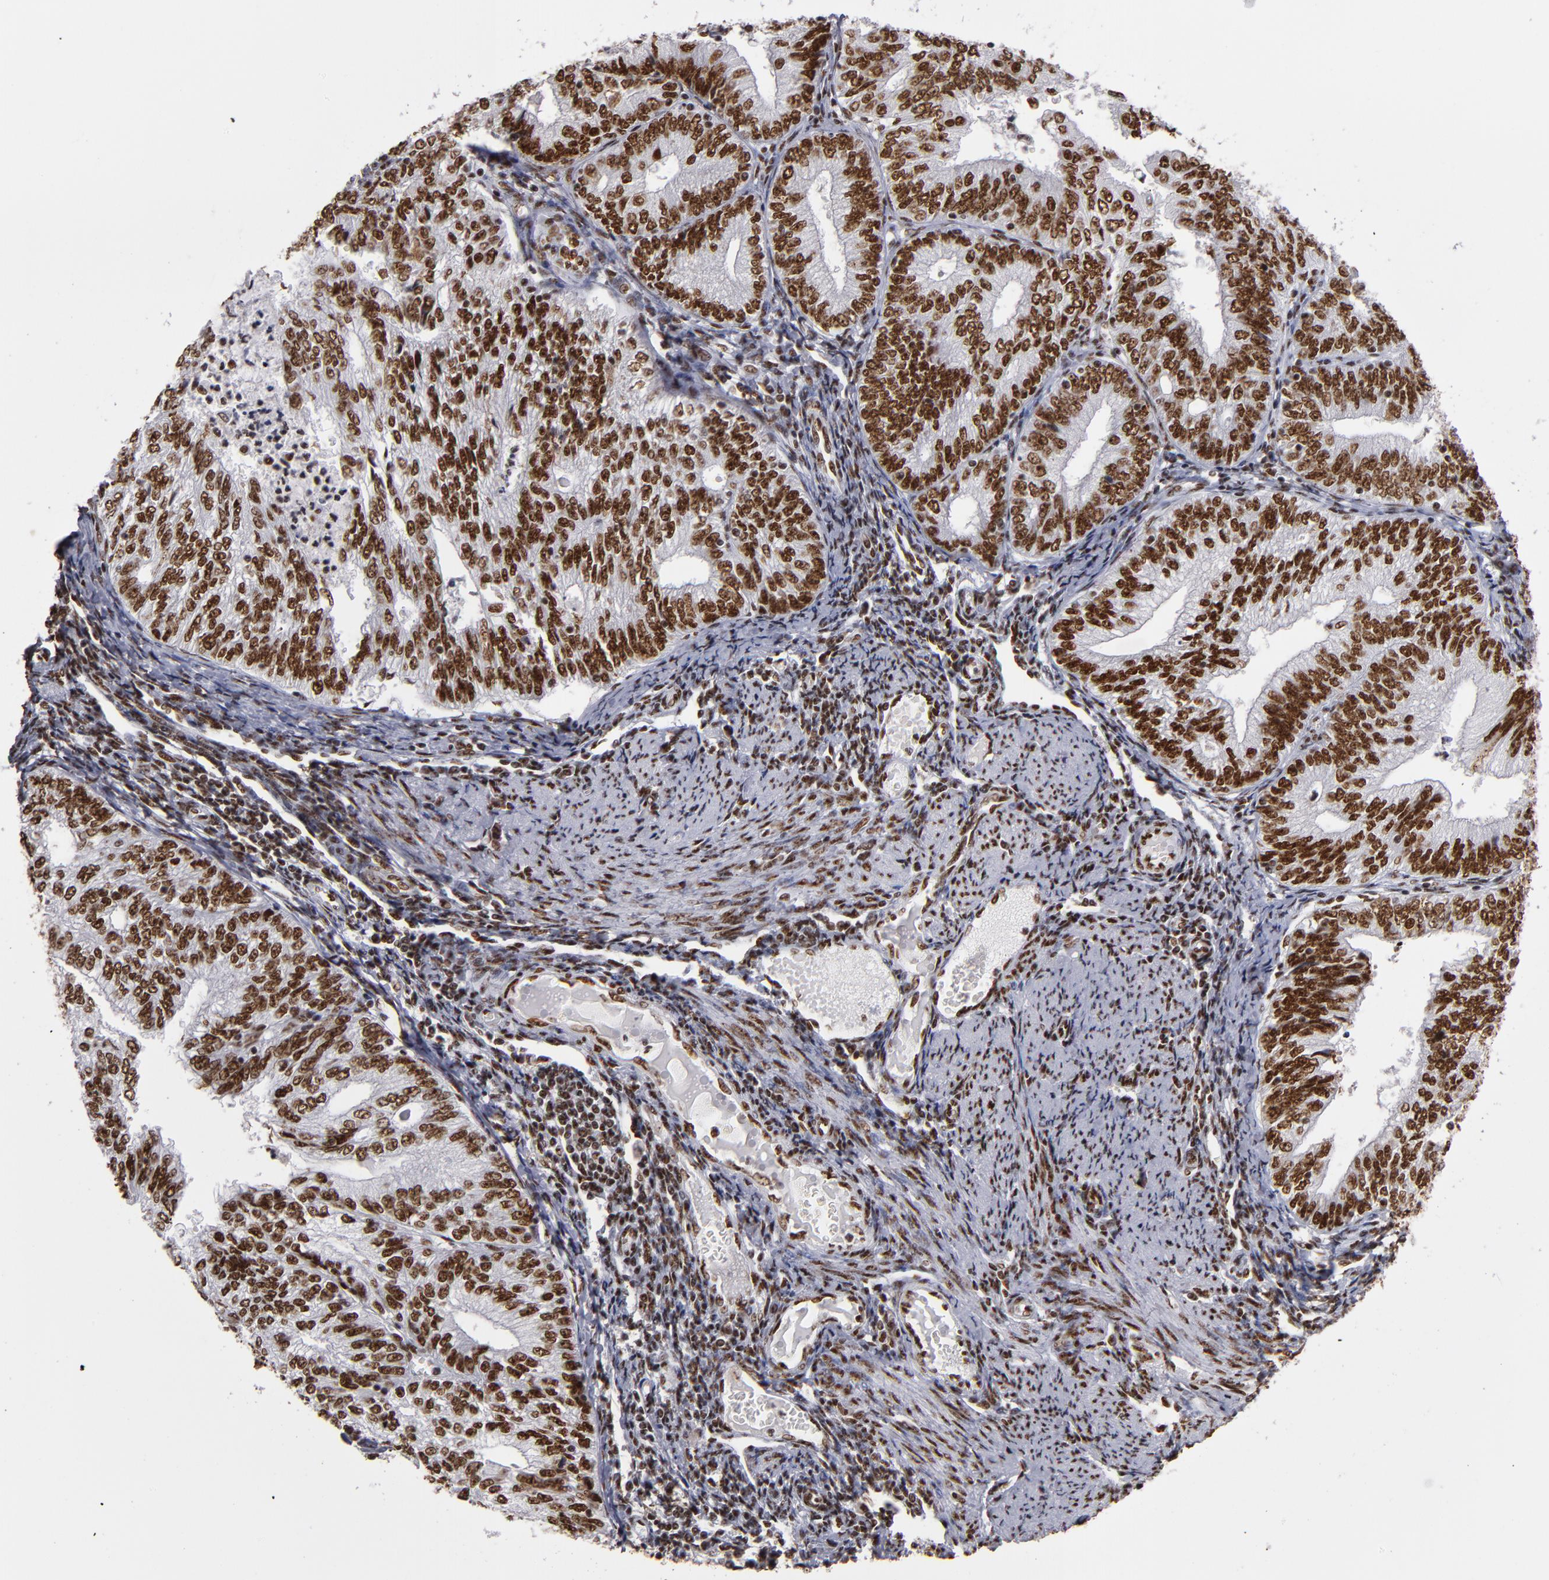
{"staining": {"intensity": "strong", "quantity": ">75%", "location": "nuclear"}, "tissue": "endometrial cancer", "cell_type": "Tumor cells", "image_type": "cancer", "snomed": [{"axis": "morphology", "description": "Adenocarcinoma, NOS"}, {"axis": "topography", "description": "Endometrium"}], "caption": "Adenocarcinoma (endometrial) tissue reveals strong nuclear staining in about >75% of tumor cells (Brightfield microscopy of DAB IHC at high magnification).", "gene": "MRE11", "patient": {"sex": "female", "age": 69}}